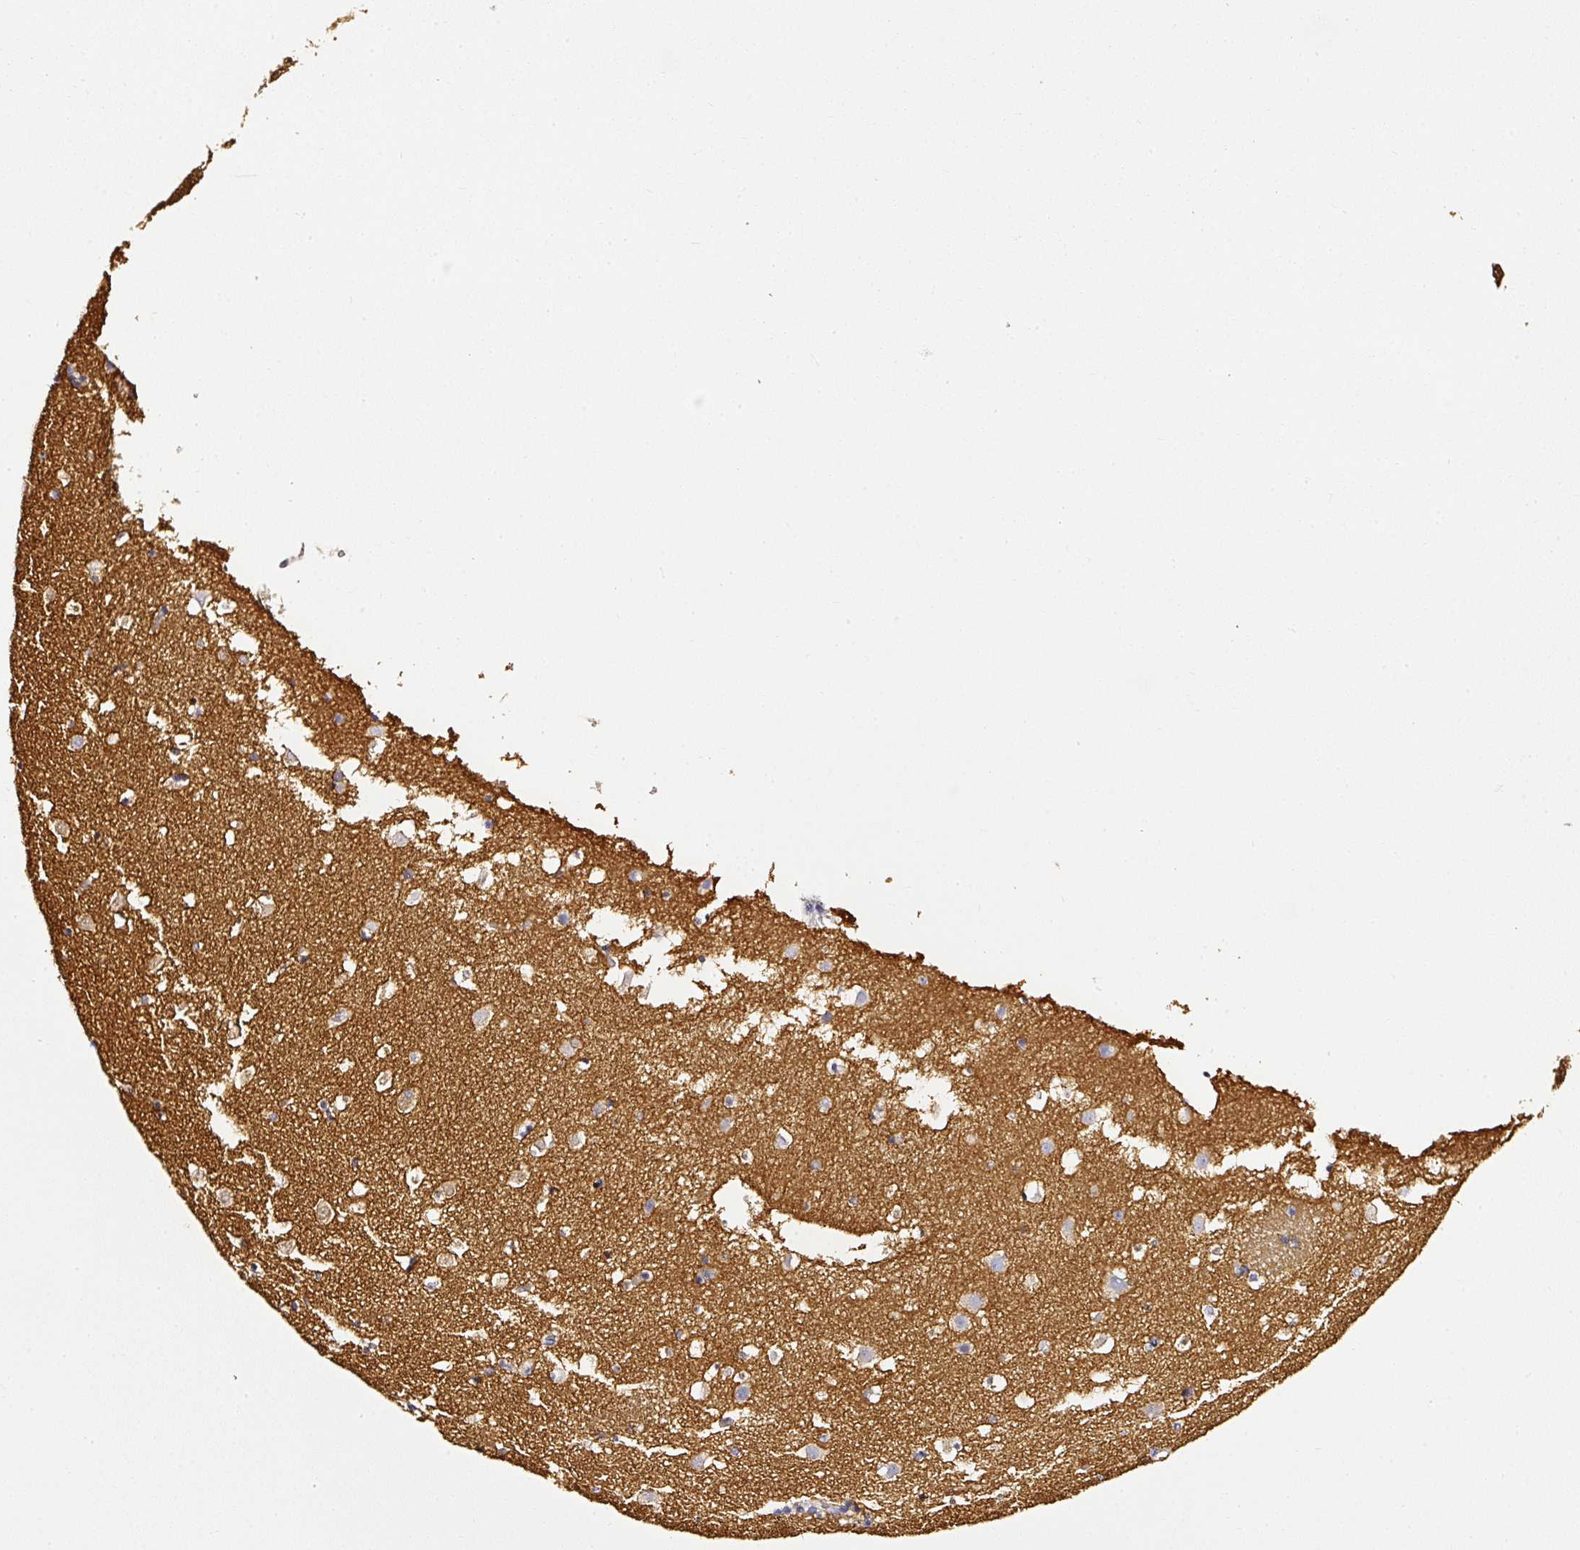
{"staining": {"intensity": "weak", "quantity": "<25%", "location": "cytoplasmic/membranous"}, "tissue": "caudate", "cell_type": "Glial cells", "image_type": "normal", "snomed": [{"axis": "morphology", "description": "Normal tissue, NOS"}, {"axis": "topography", "description": "Lateral ventricle wall"}], "caption": "The immunohistochemistry micrograph has no significant positivity in glial cells of caudate.", "gene": "CD47", "patient": {"sex": "male", "age": 25}}